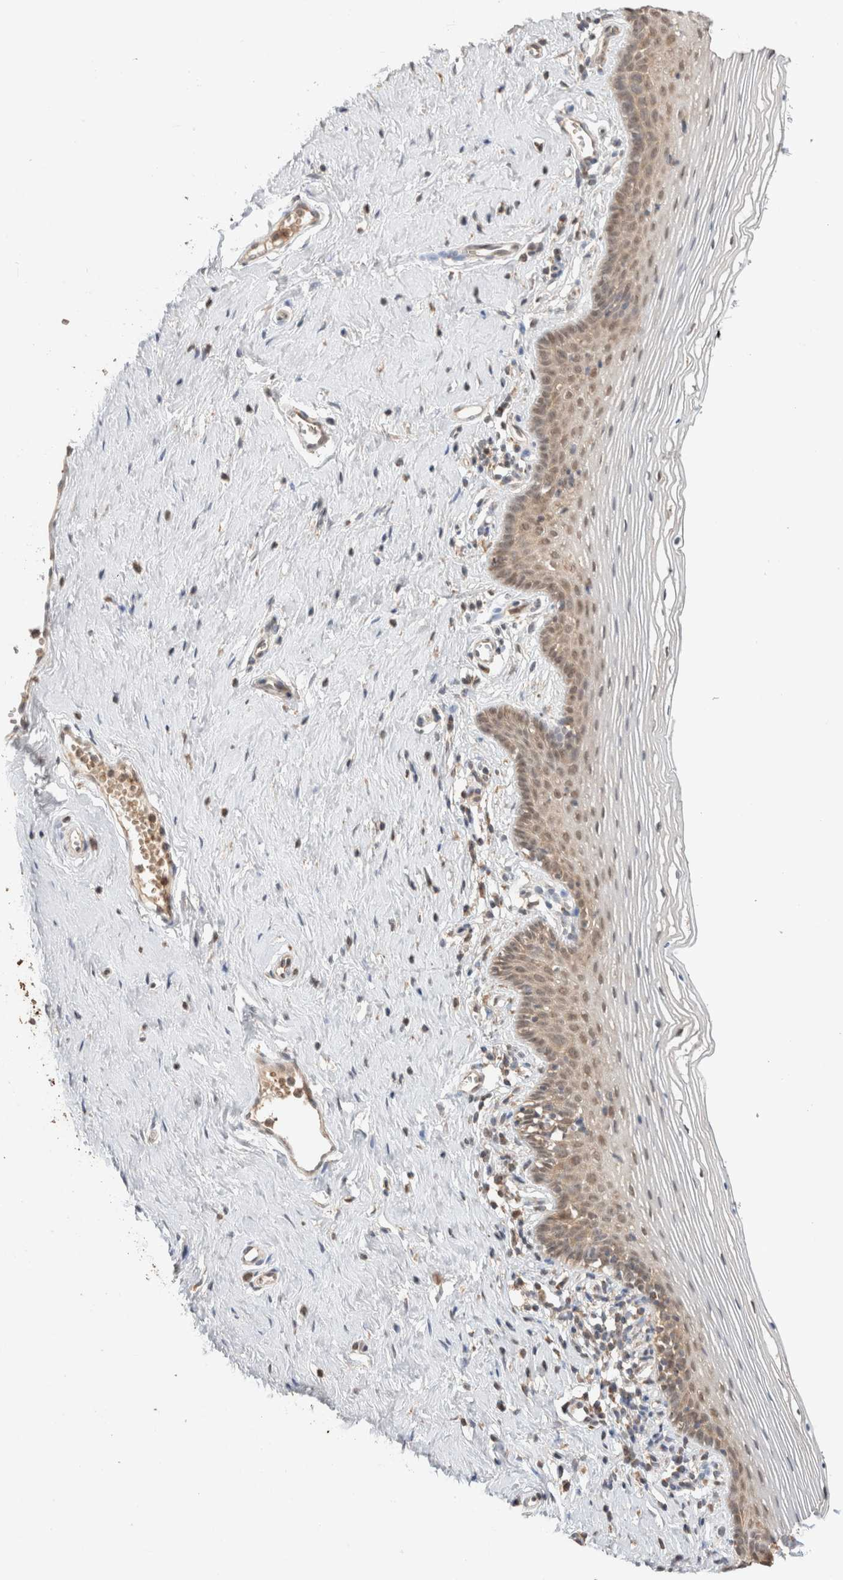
{"staining": {"intensity": "weak", "quantity": ">75%", "location": "nuclear"}, "tissue": "vagina", "cell_type": "Squamous epithelial cells", "image_type": "normal", "snomed": [{"axis": "morphology", "description": "Normal tissue, NOS"}, {"axis": "topography", "description": "Vagina"}], "caption": "Immunohistochemical staining of normal human vagina displays low levels of weak nuclear expression in approximately >75% of squamous epithelial cells. The staining was performed using DAB to visualize the protein expression in brown, while the nuclei were stained in blue with hematoxylin (Magnification: 20x).", "gene": "CA13", "patient": {"sex": "female", "age": 32}}